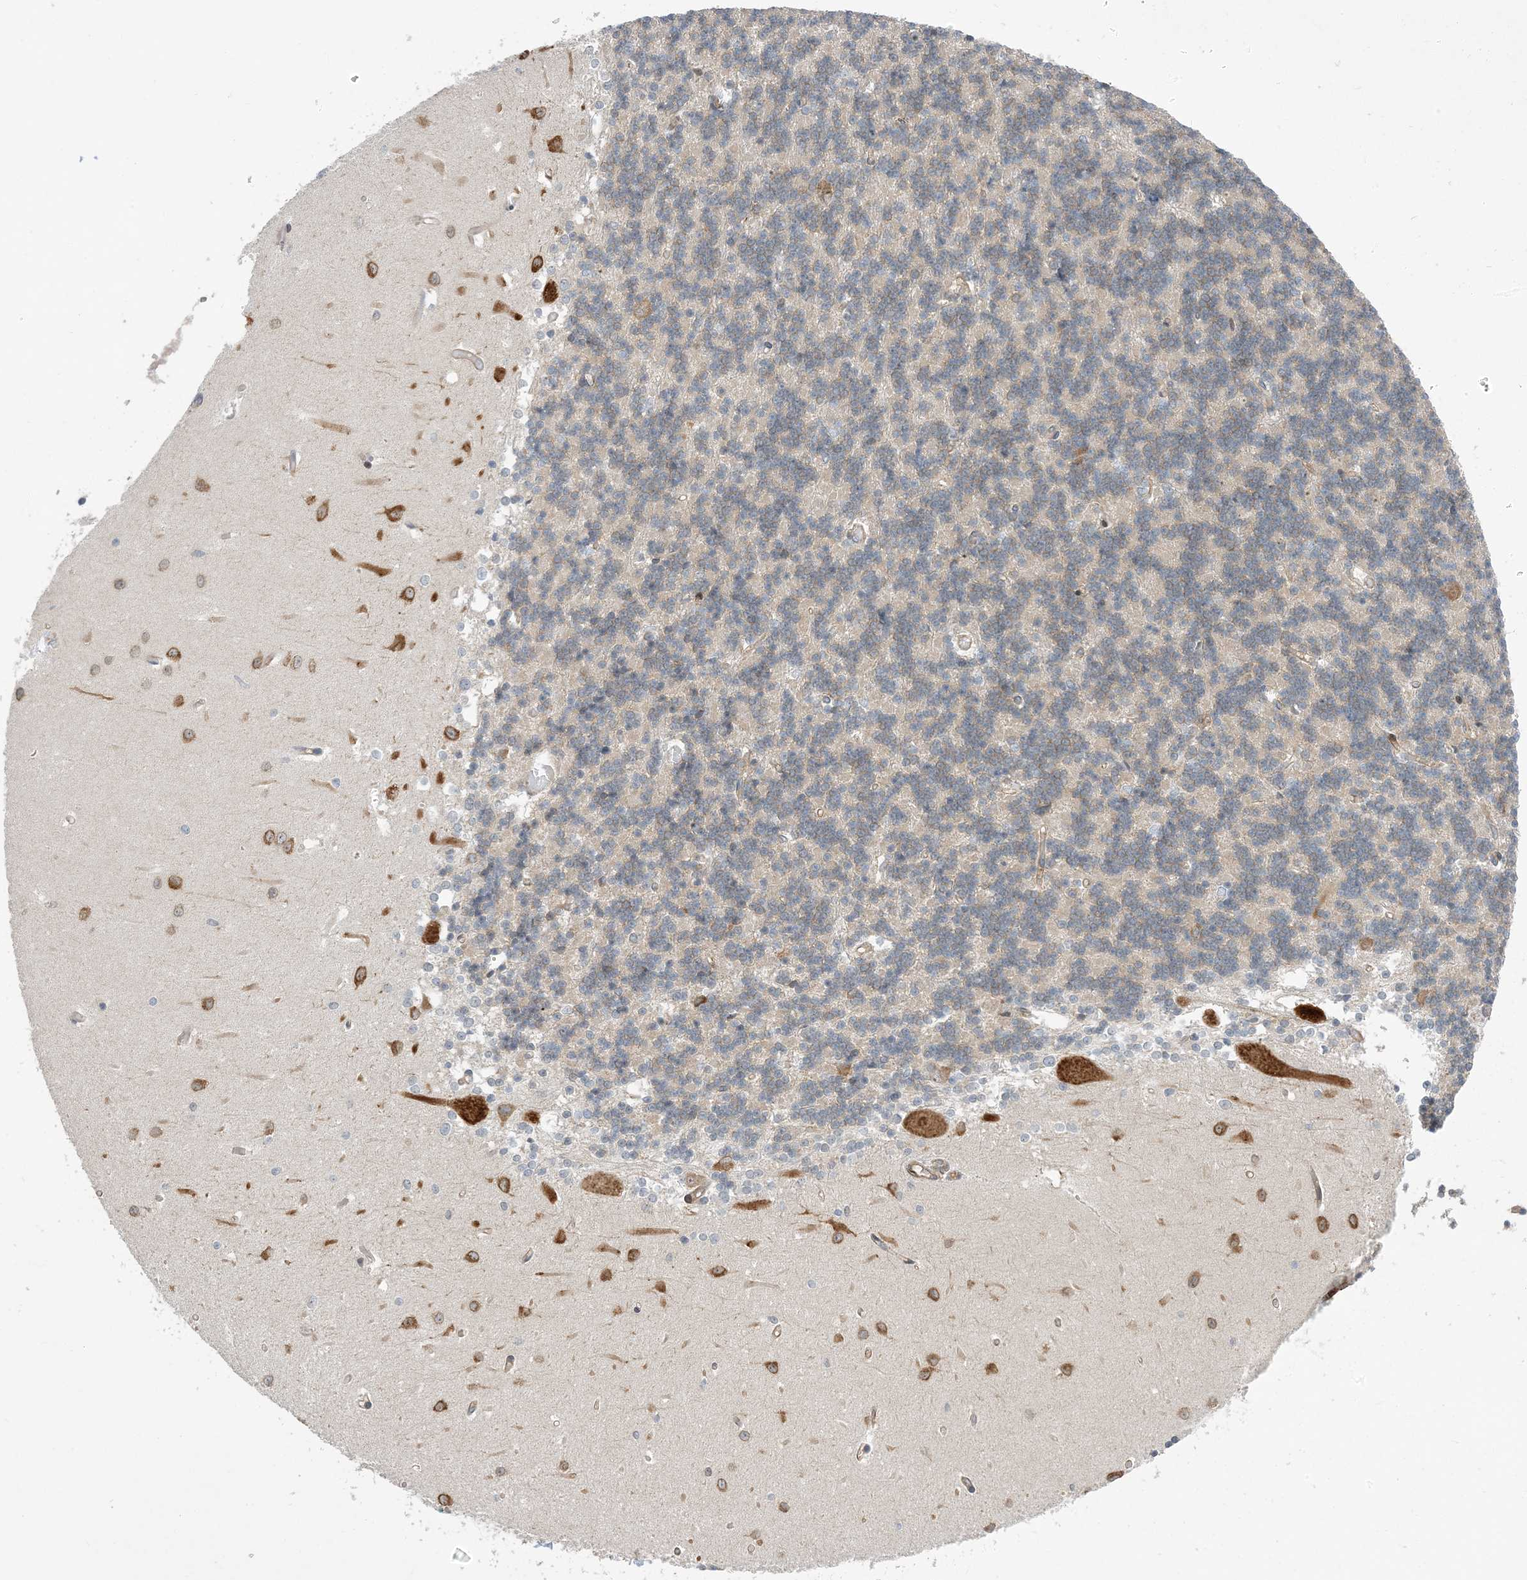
{"staining": {"intensity": "weak", "quantity": "<25%", "location": "cytoplasmic/membranous"}, "tissue": "cerebellum", "cell_type": "Cells in granular layer", "image_type": "normal", "snomed": [{"axis": "morphology", "description": "Normal tissue, NOS"}, {"axis": "topography", "description": "Cerebellum"}], "caption": "IHC of benign human cerebellum reveals no positivity in cells in granular layer.", "gene": "IL36B", "patient": {"sex": "male", "age": 37}}